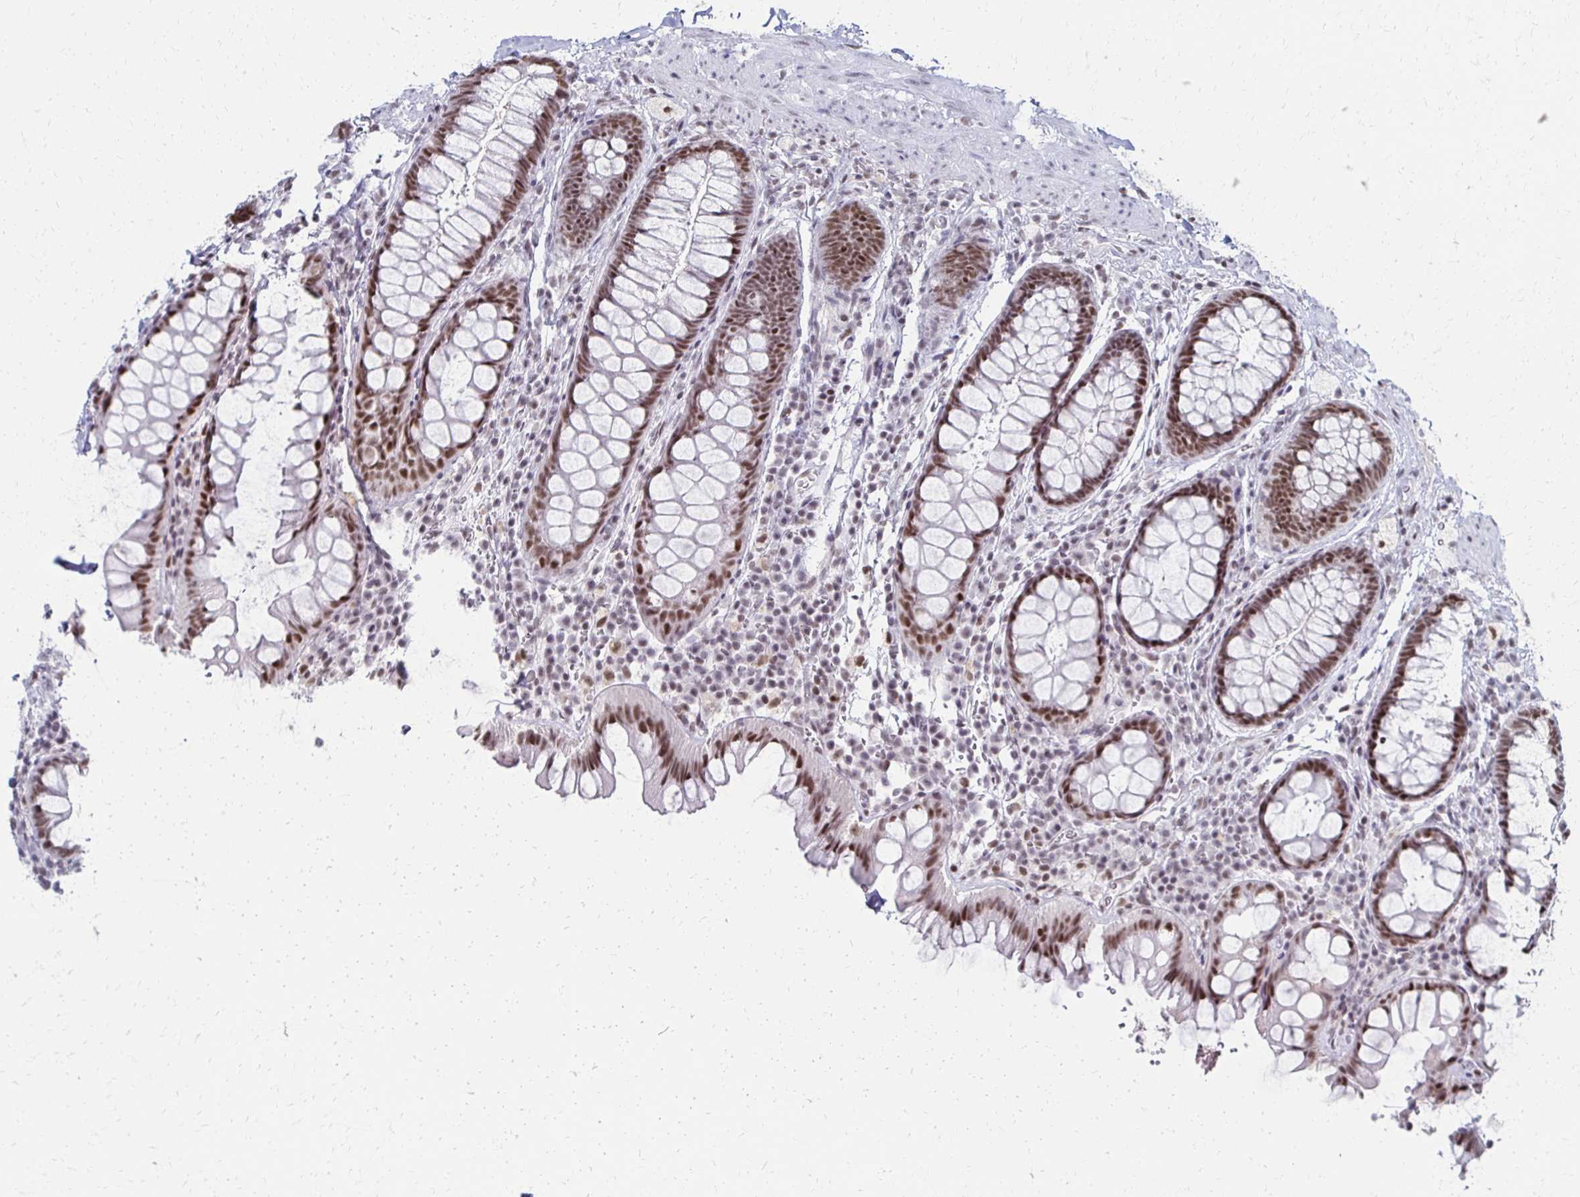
{"staining": {"intensity": "moderate", "quantity": ">75%", "location": "nuclear"}, "tissue": "rectum", "cell_type": "Glandular cells", "image_type": "normal", "snomed": [{"axis": "morphology", "description": "Normal tissue, NOS"}, {"axis": "topography", "description": "Rectum"}, {"axis": "topography", "description": "Peripheral nerve tissue"}], "caption": "Glandular cells reveal moderate nuclear expression in approximately >75% of cells in unremarkable rectum. (DAB (3,3'-diaminobenzidine) = brown stain, brightfield microscopy at high magnification).", "gene": "IRF7", "patient": {"sex": "female", "age": 69}}